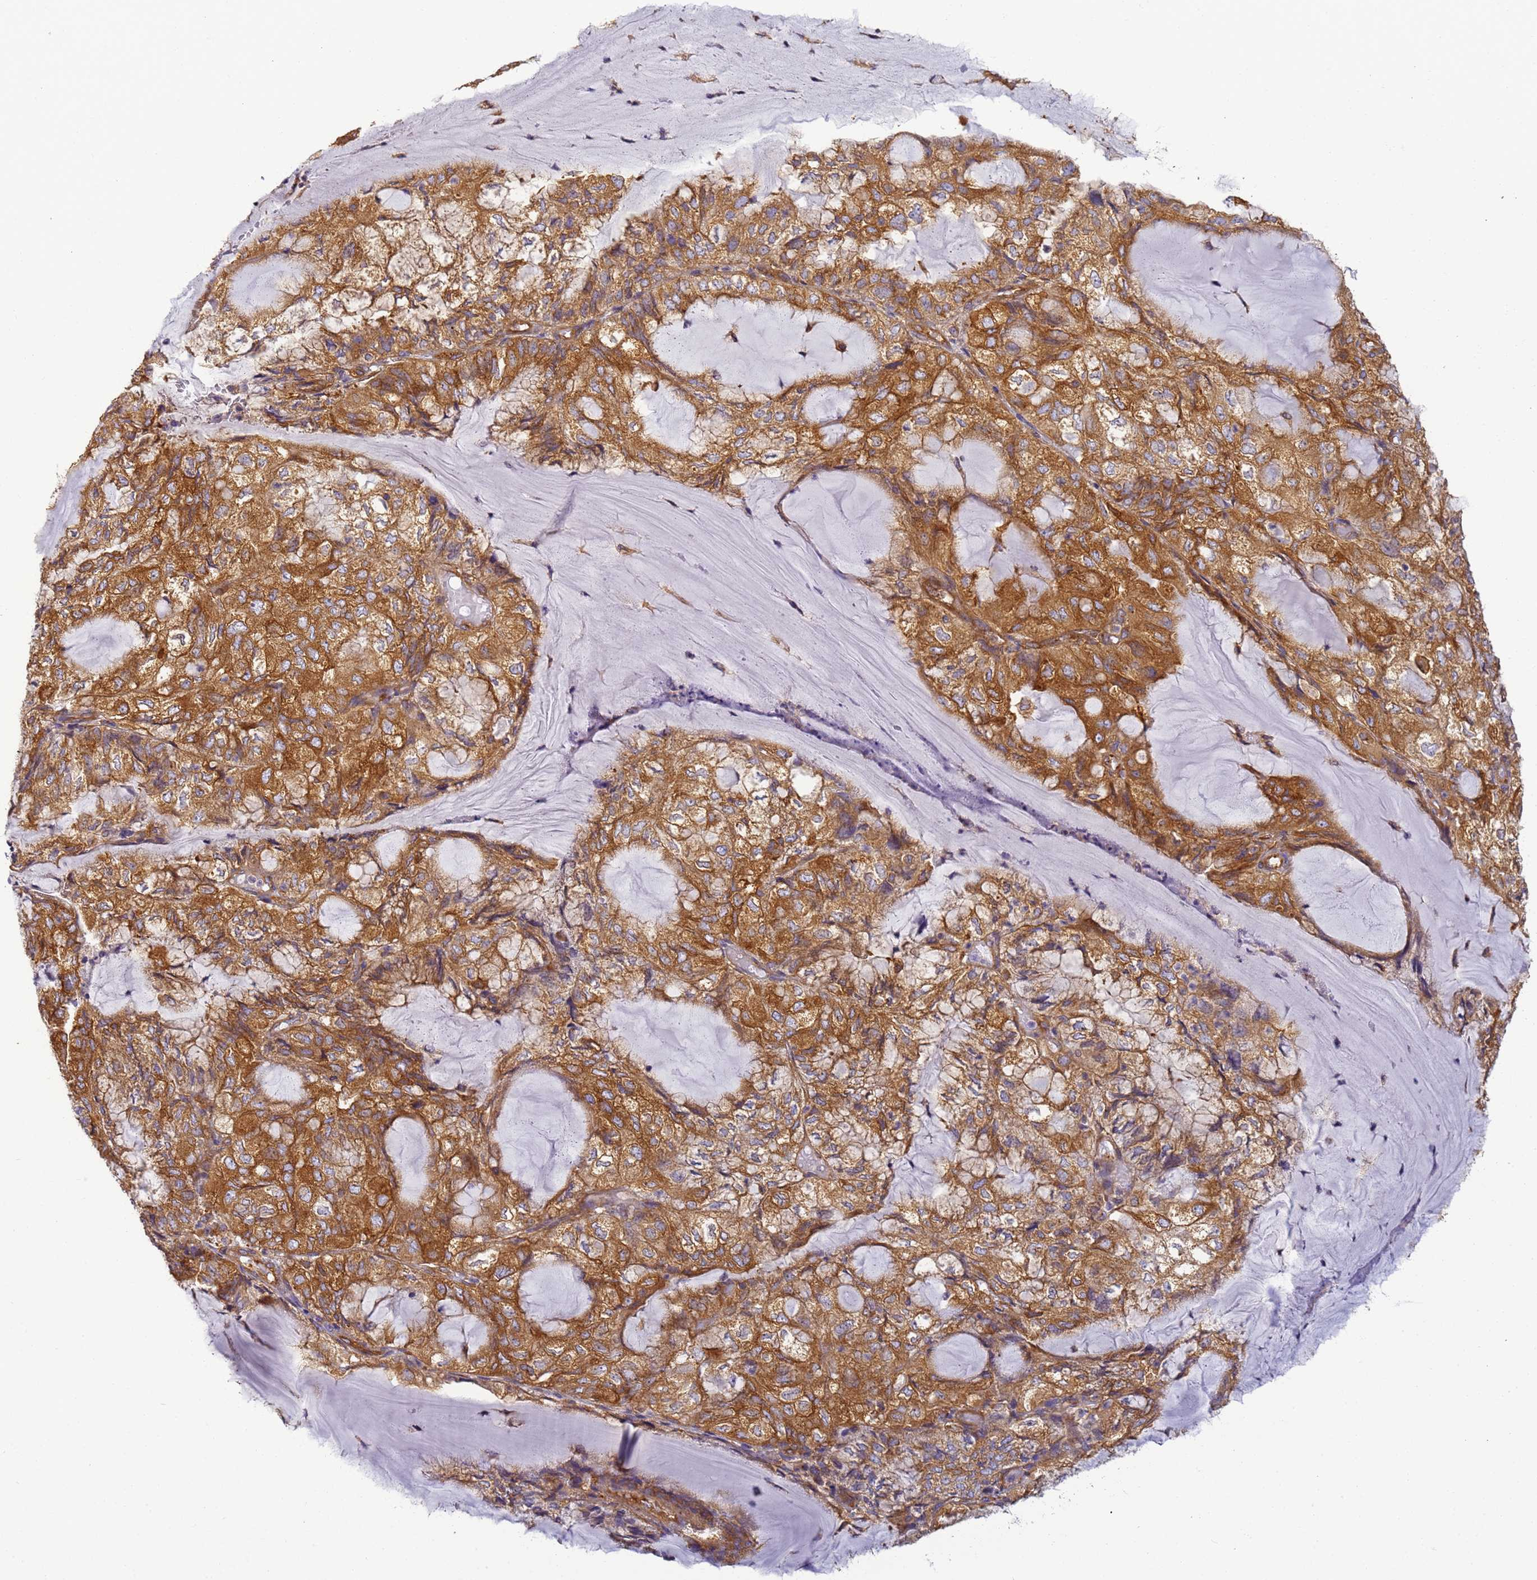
{"staining": {"intensity": "strong", "quantity": ">75%", "location": "cytoplasmic/membranous"}, "tissue": "endometrial cancer", "cell_type": "Tumor cells", "image_type": "cancer", "snomed": [{"axis": "morphology", "description": "Adenocarcinoma, NOS"}, {"axis": "topography", "description": "Endometrium"}], "caption": "Immunohistochemical staining of adenocarcinoma (endometrial) demonstrates high levels of strong cytoplasmic/membranous protein positivity in about >75% of tumor cells. The staining was performed using DAB (3,3'-diaminobenzidine) to visualize the protein expression in brown, while the nuclei were stained in blue with hematoxylin (Magnification: 20x).", "gene": "DYNC1I2", "patient": {"sex": "female", "age": 81}}